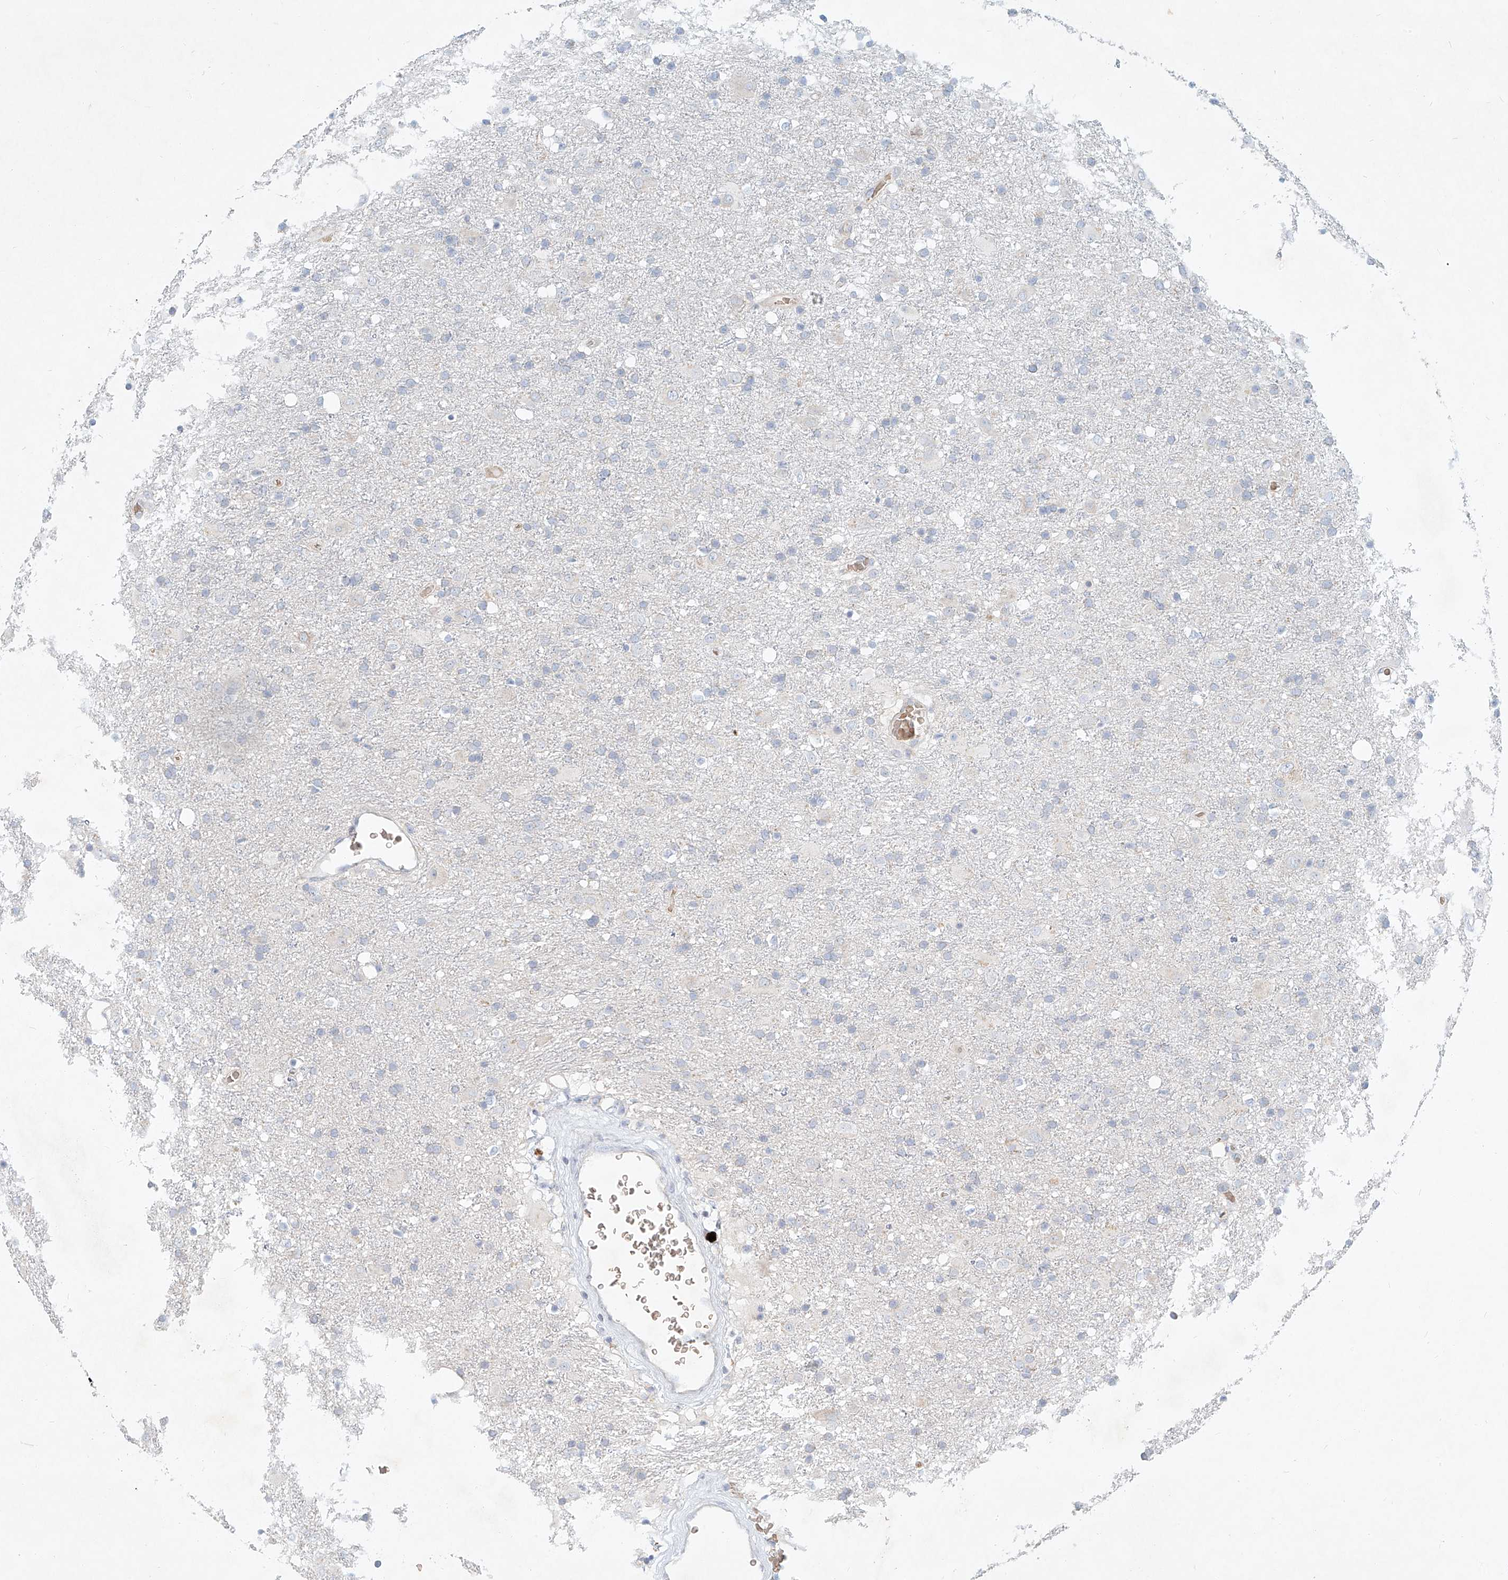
{"staining": {"intensity": "negative", "quantity": "none", "location": "none"}, "tissue": "glioma", "cell_type": "Tumor cells", "image_type": "cancer", "snomed": [{"axis": "morphology", "description": "Glioma, malignant, Low grade"}, {"axis": "topography", "description": "Brain"}], "caption": "Immunohistochemistry of malignant glioma (low-grade) exhibits no positivity in tumor cells.", "gene": "SYTL3", "patient": {"sex": "male", "age": 65}}